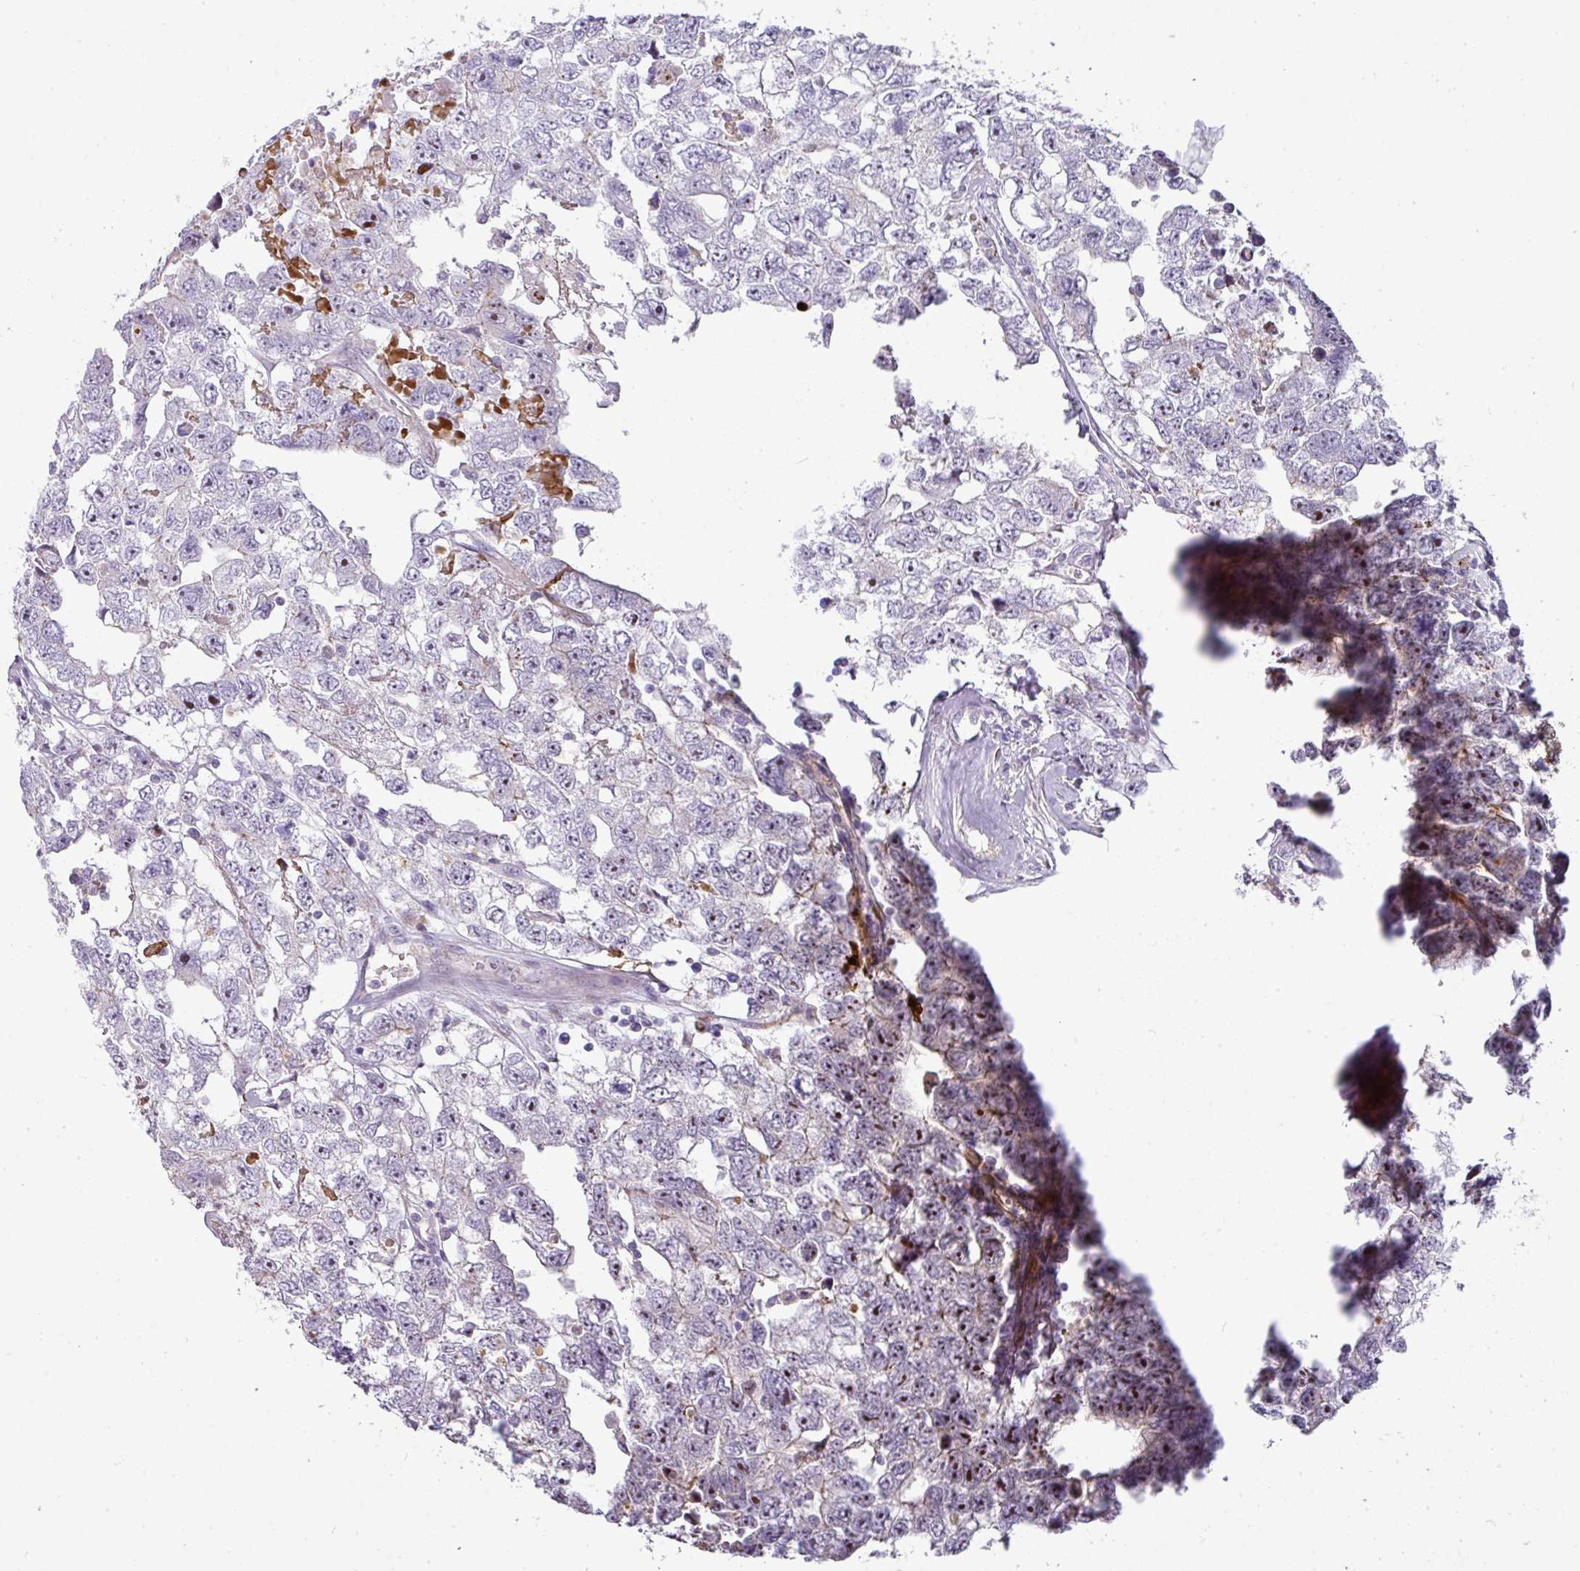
{"staining": {"intensity": "negative", "quantity": "none", "location": "none"}, "tissue": "testis cancer", "cell_type": "Tumor cells", "image_type": "cancer", "snomed": [{"axis": "morphology", "description": "Carcinoma, Embryonal, NOS"}, {"axis": "topography", "description": "Testis"}], "caption": "Histopathology image shows no protein positivity in tumor cells of embryonal carcinoma (testis) tissue.", "gene": "ATP6V1F", "patient": {"sex": "male", "age": 22}}